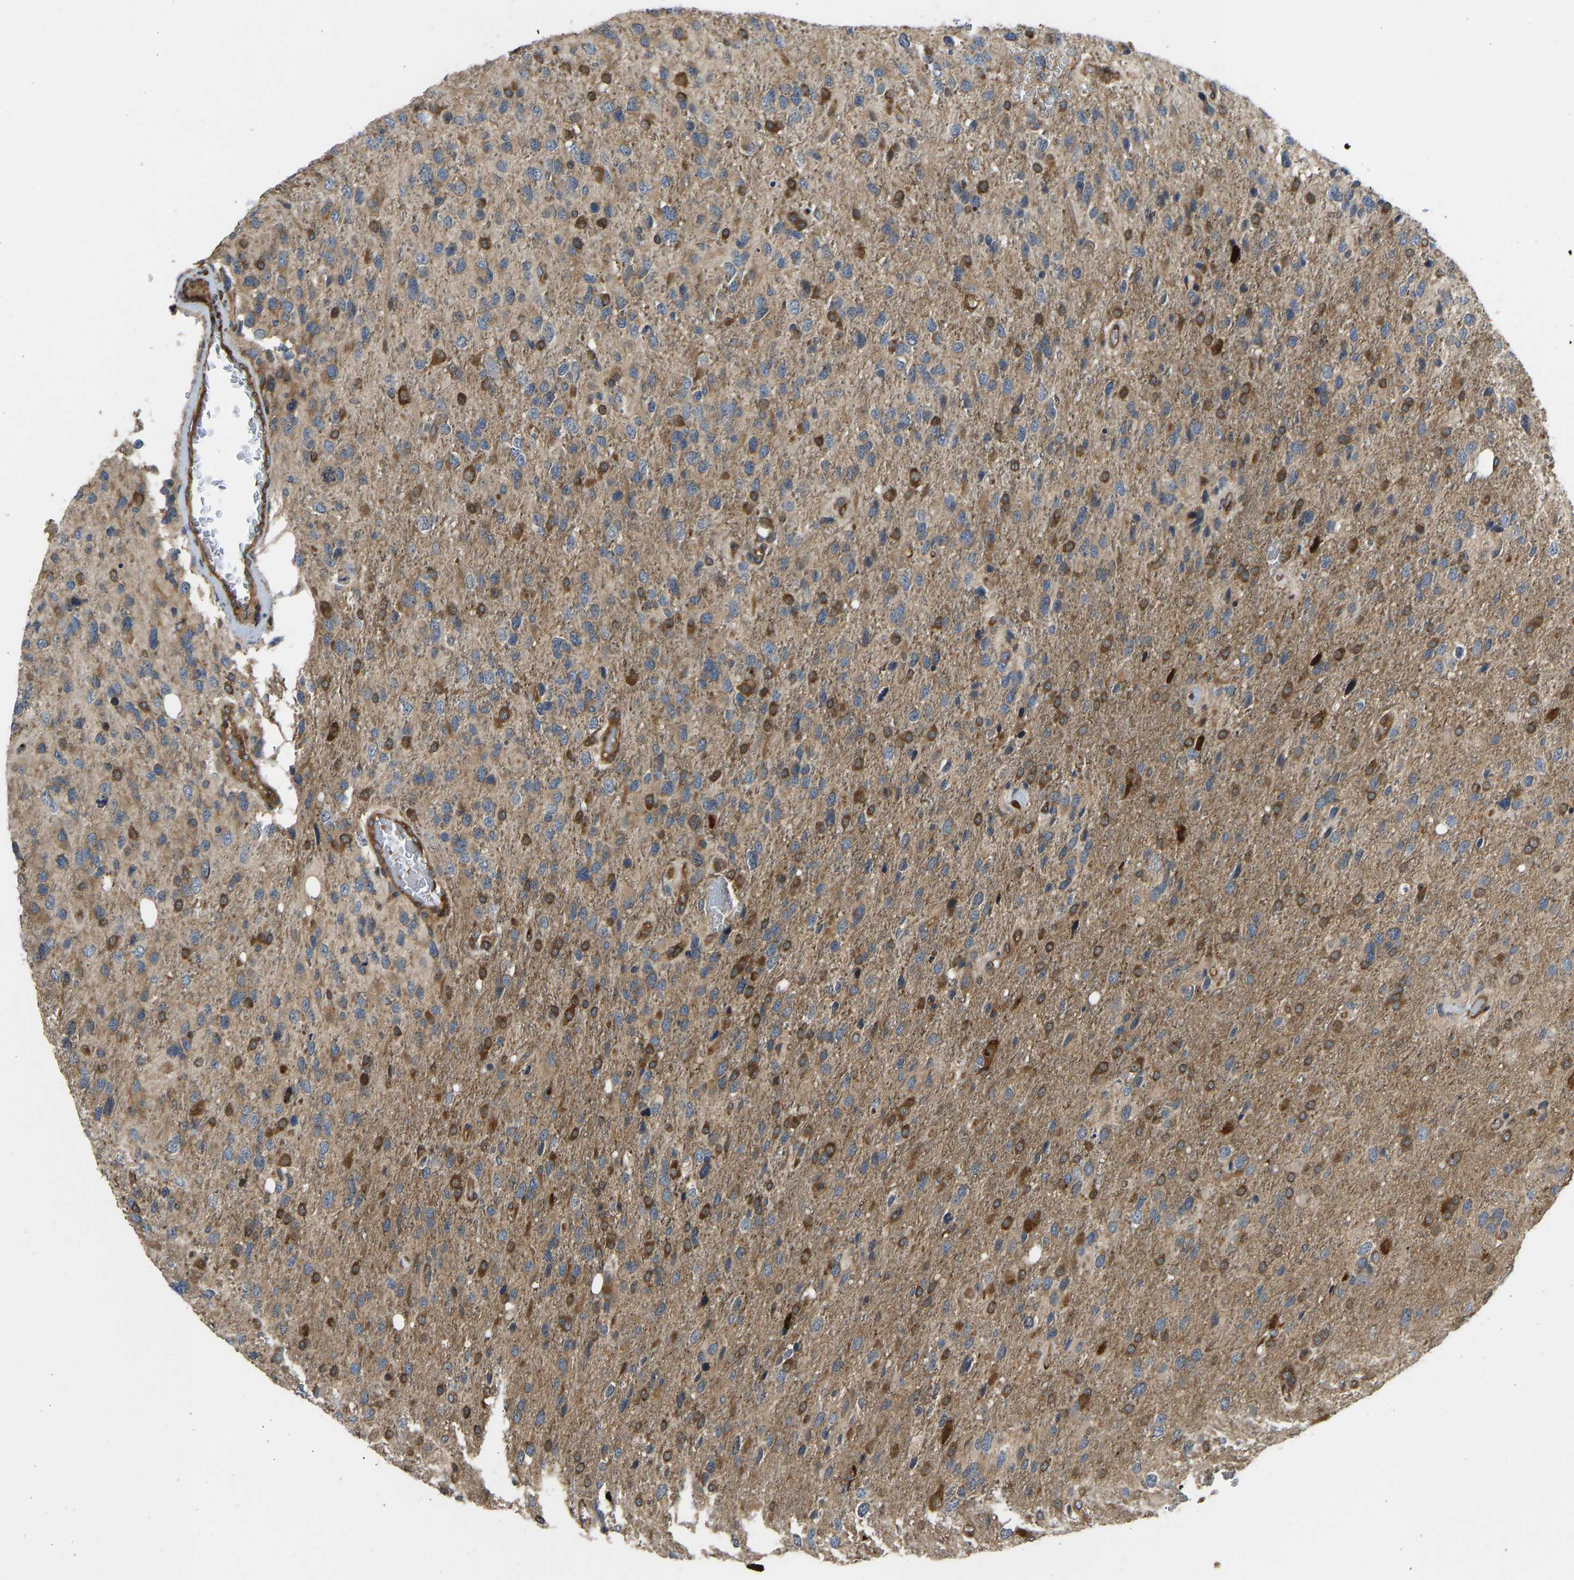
{"staining": {"intensity": "moderate", "quantity": "<25%", "location": "cytoplasmic/membranous"}, "tissue": "glioma", "cell_type": "Tumor cells", "image_type": "cancer", "snomed": [{"axis": "morphology", "description": "Glioma, malignant, High grade"}, {"axis": "topography", "description": "Brain"}], "caption": "Immunohistochemistry micrograph of human glioma stained for a protein (brown), which displays low levels of moderate cytoplasmic/membranous positivity in about <25% of tumor cells.", "gene": "RASGRF2", "patient": {"sex": "female", "age": 58}}